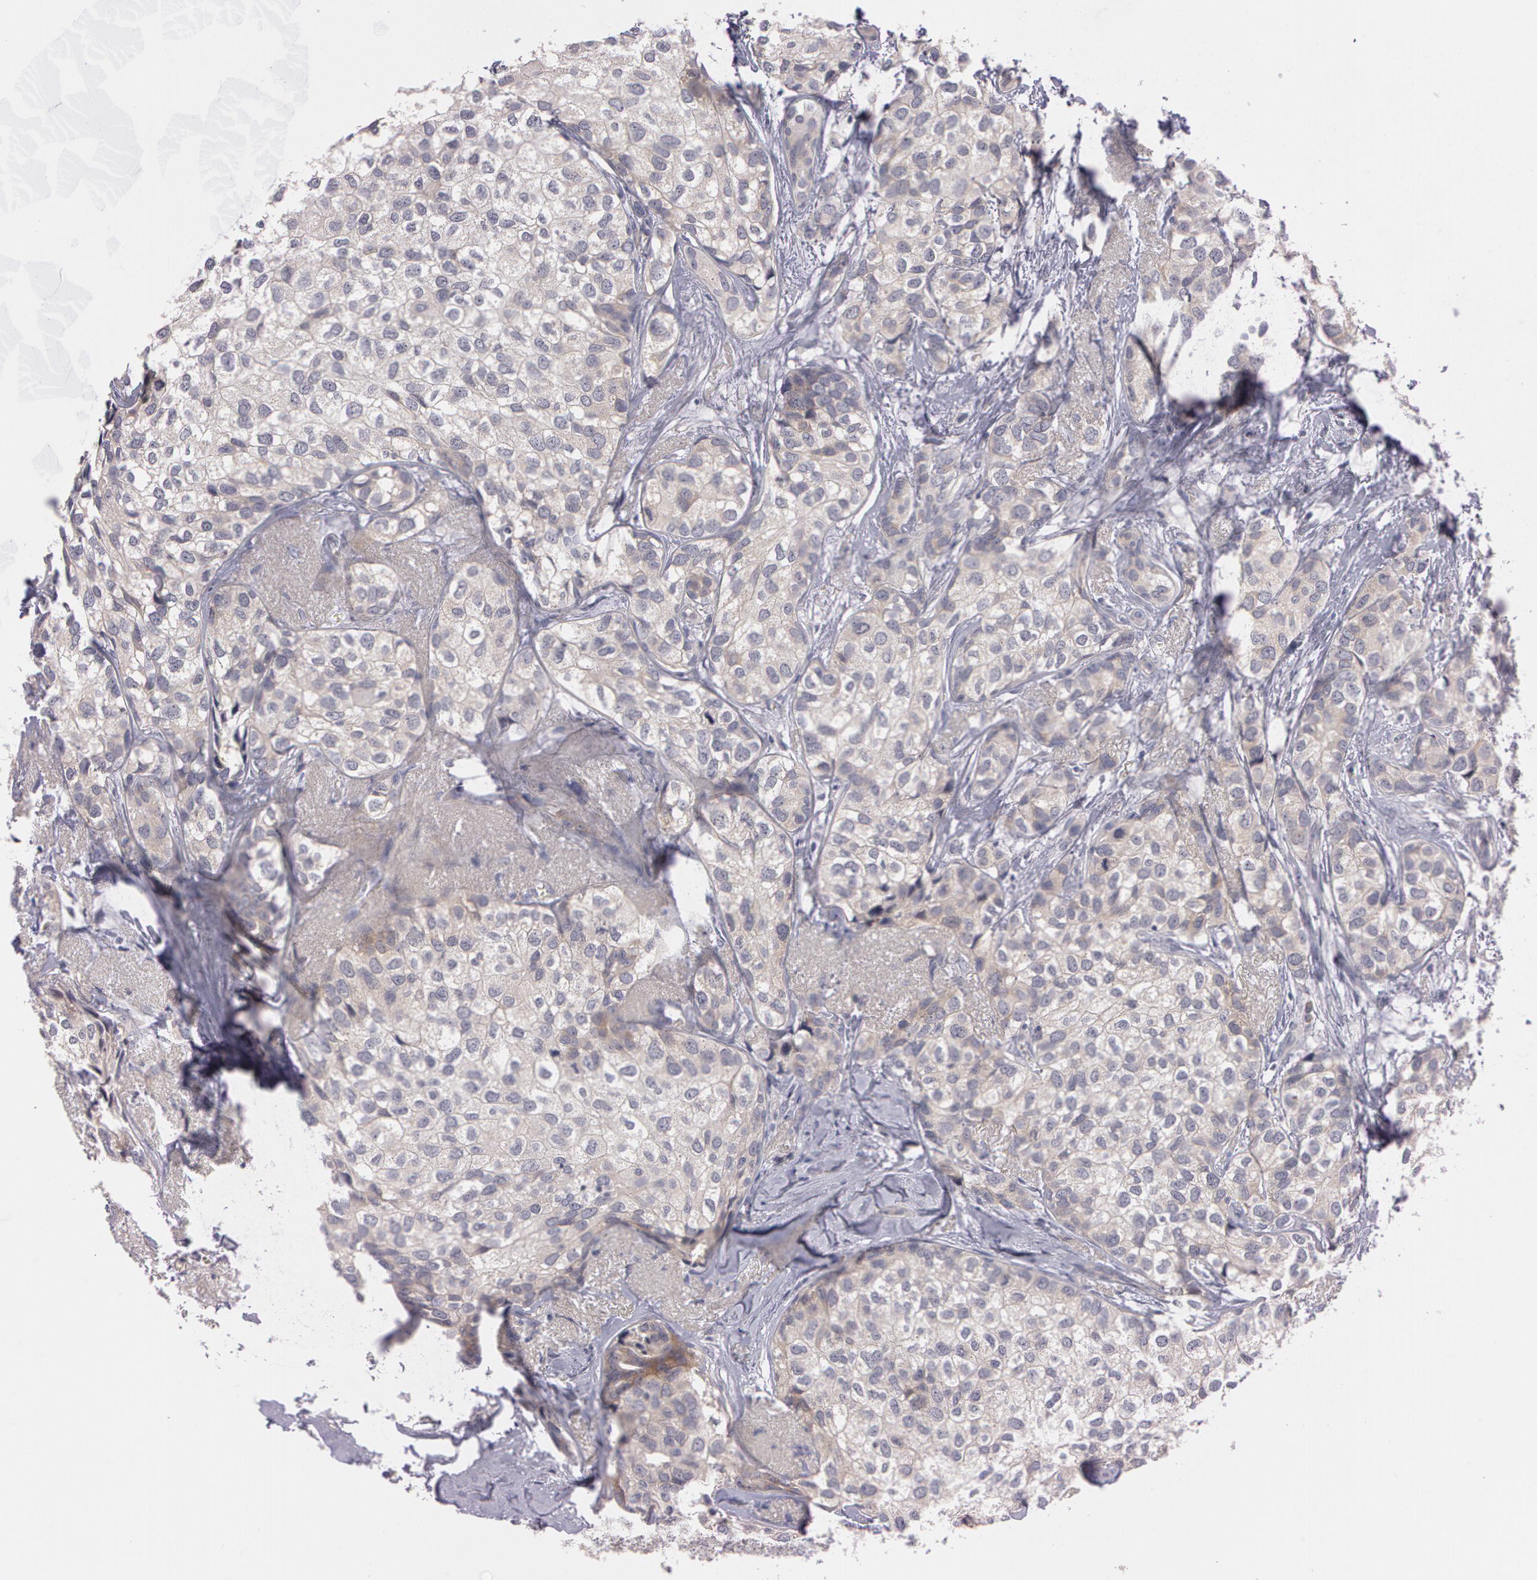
{"staining": {"intensity": "weak", "quantity": "25%-75%", "location": "cytoplasmic/membranous"}, "tissue": "breast cancer", "cell_type": "Tumor cells", "image_type": "cancer", "snomed": [{"axis": "morphology", "description": "Duct carcinoma"}, {"axis": "topography", "description": "Breast"}], "caption": "Breast cancer (intraductal carcinoma) tissue exhibits weak cytoplasmic/membranous staining in approximately 25%-75% of tumor cells, visualized by immunohistochemistry. (Brightfield microscopy of DAB IHC at high magnification).", "gene": "MXRA5", "patient": {"sex": "female", "age": 68}}